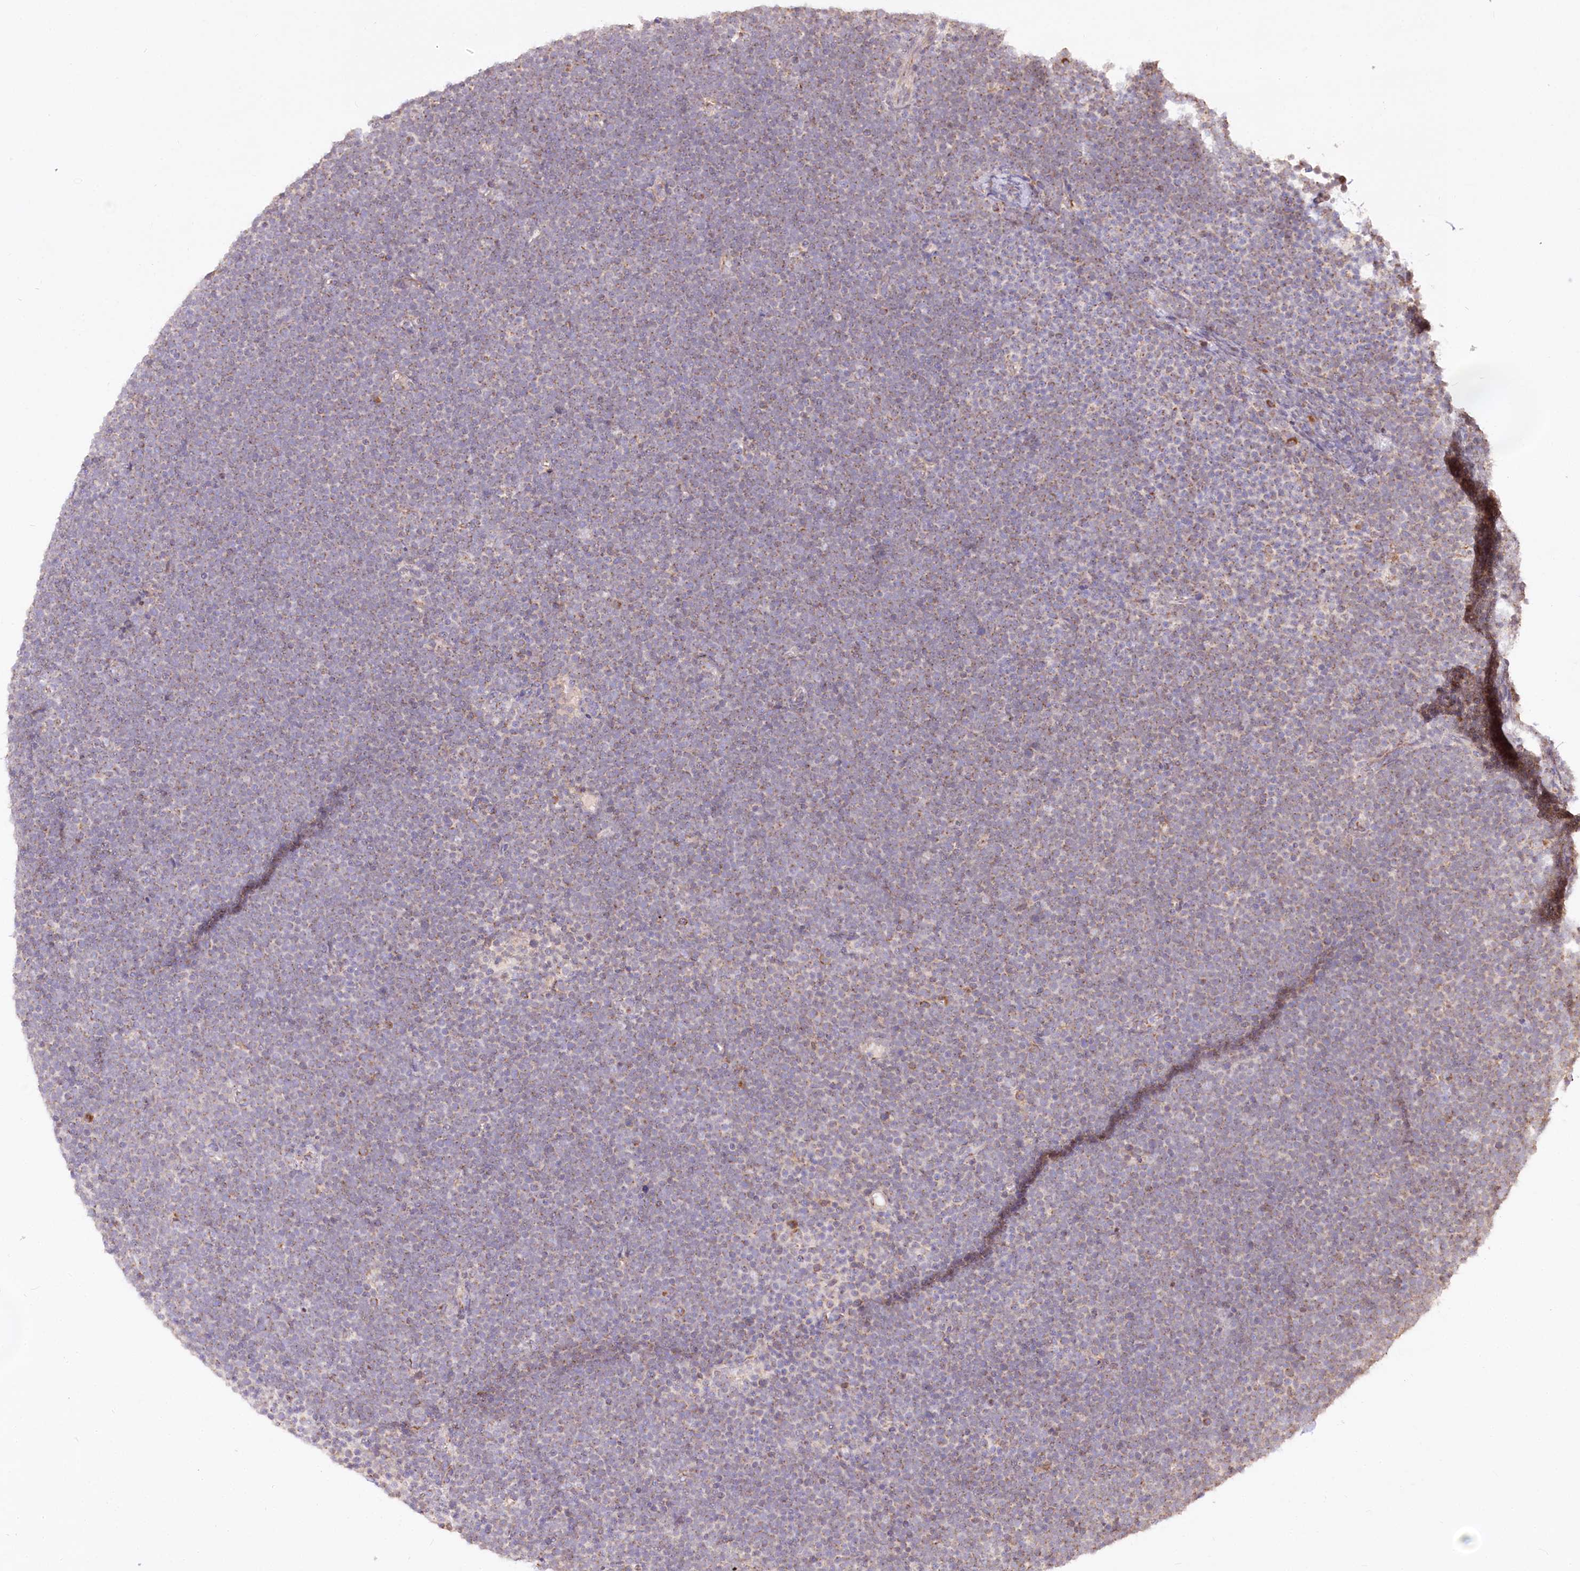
{"staining": {"intensity": "weak", "quantity": "25%-75%", "location": "cytoplasmic/membranous"}, "tissue": "lymphoma", "cell_type": "Tumor cells", "image_type": "cancer", "snomed": [{"axis": "morphology", "description": "Malignant lymphoma, non-Hodgkin's type, High grade"}, {"axis": "topography", "description": "Lymph node"}], "caption": "Protein positivity by immunohistochemistry (IHC) shows weak cytoplasmic/membranous positivity in about 25%-75% of tumor cells in high-grade malignant lymphoma, non-Hodgkin's type.", "gene": "STT3B", "patient": {"sex": "male", "age": 13}}